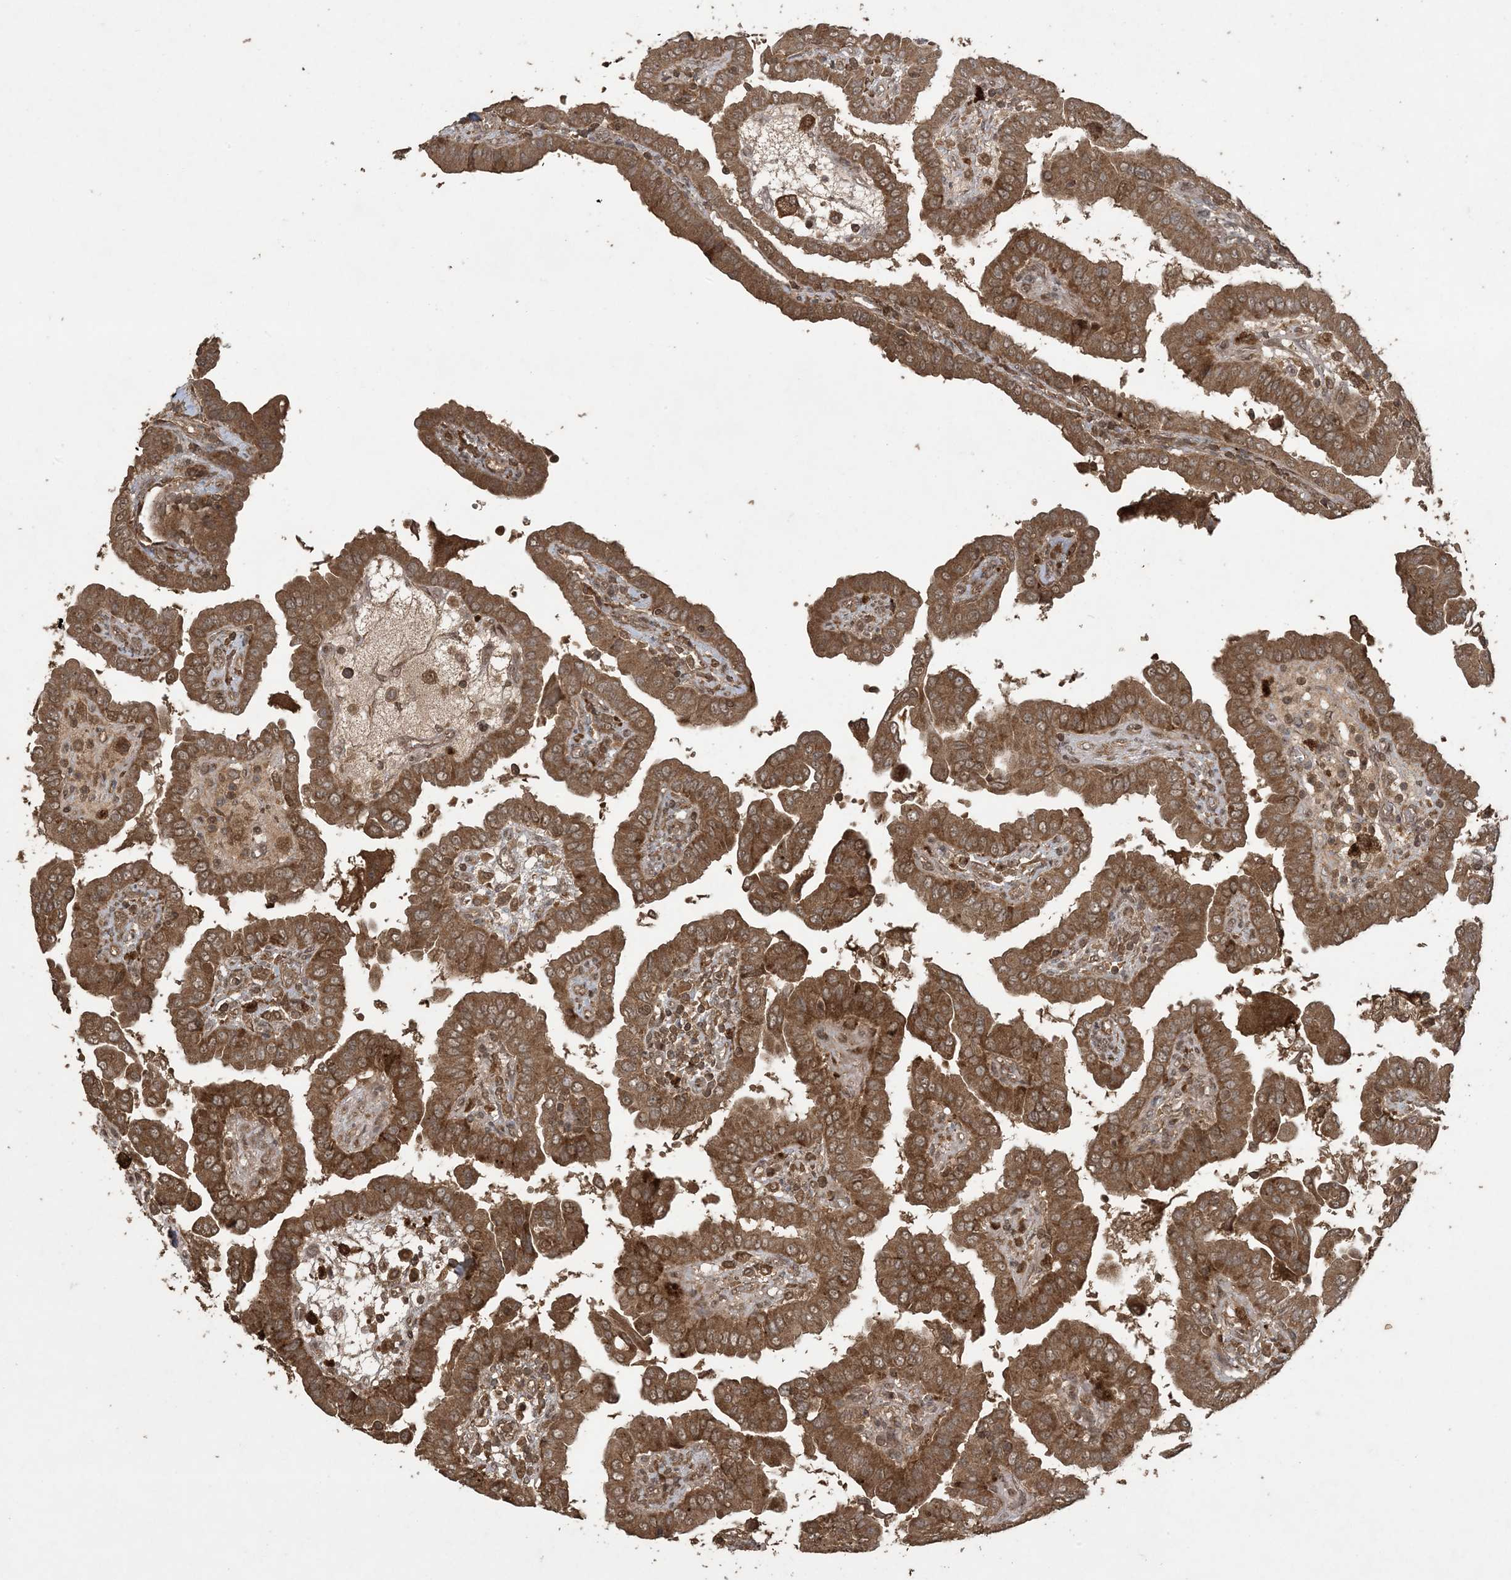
{"staining": {"intensity": "moderate", "quantity": ">75%", "location": "cytoplasmic/membranous"}, "tissue": "thyroid cancer", "cell_type": "Tumor cells", "image_type": "cancer", "snomed": [{"axis": "morphology", "description": "Papillary adenocarcinoma, NOS"}, {"axis": "topography", "description": "Thyroid gland"}], "caption": "IHC staining of thyroid cancer (papillary adenocarcinoma), which demonstrates medium levels of moderate cytoplasmic/membranous positivity in approximately >75% of tumor cells indicating moderate cytoplasmic/membranous protein staining. The staining was performed using DAB (3,3'-diaminobenzidine) (brown) for protein detection and nuclei were counterstained in hematoxylin (blue).", "gene": "EFCAB8", "patient": {"sex": "male", "age": 33}}